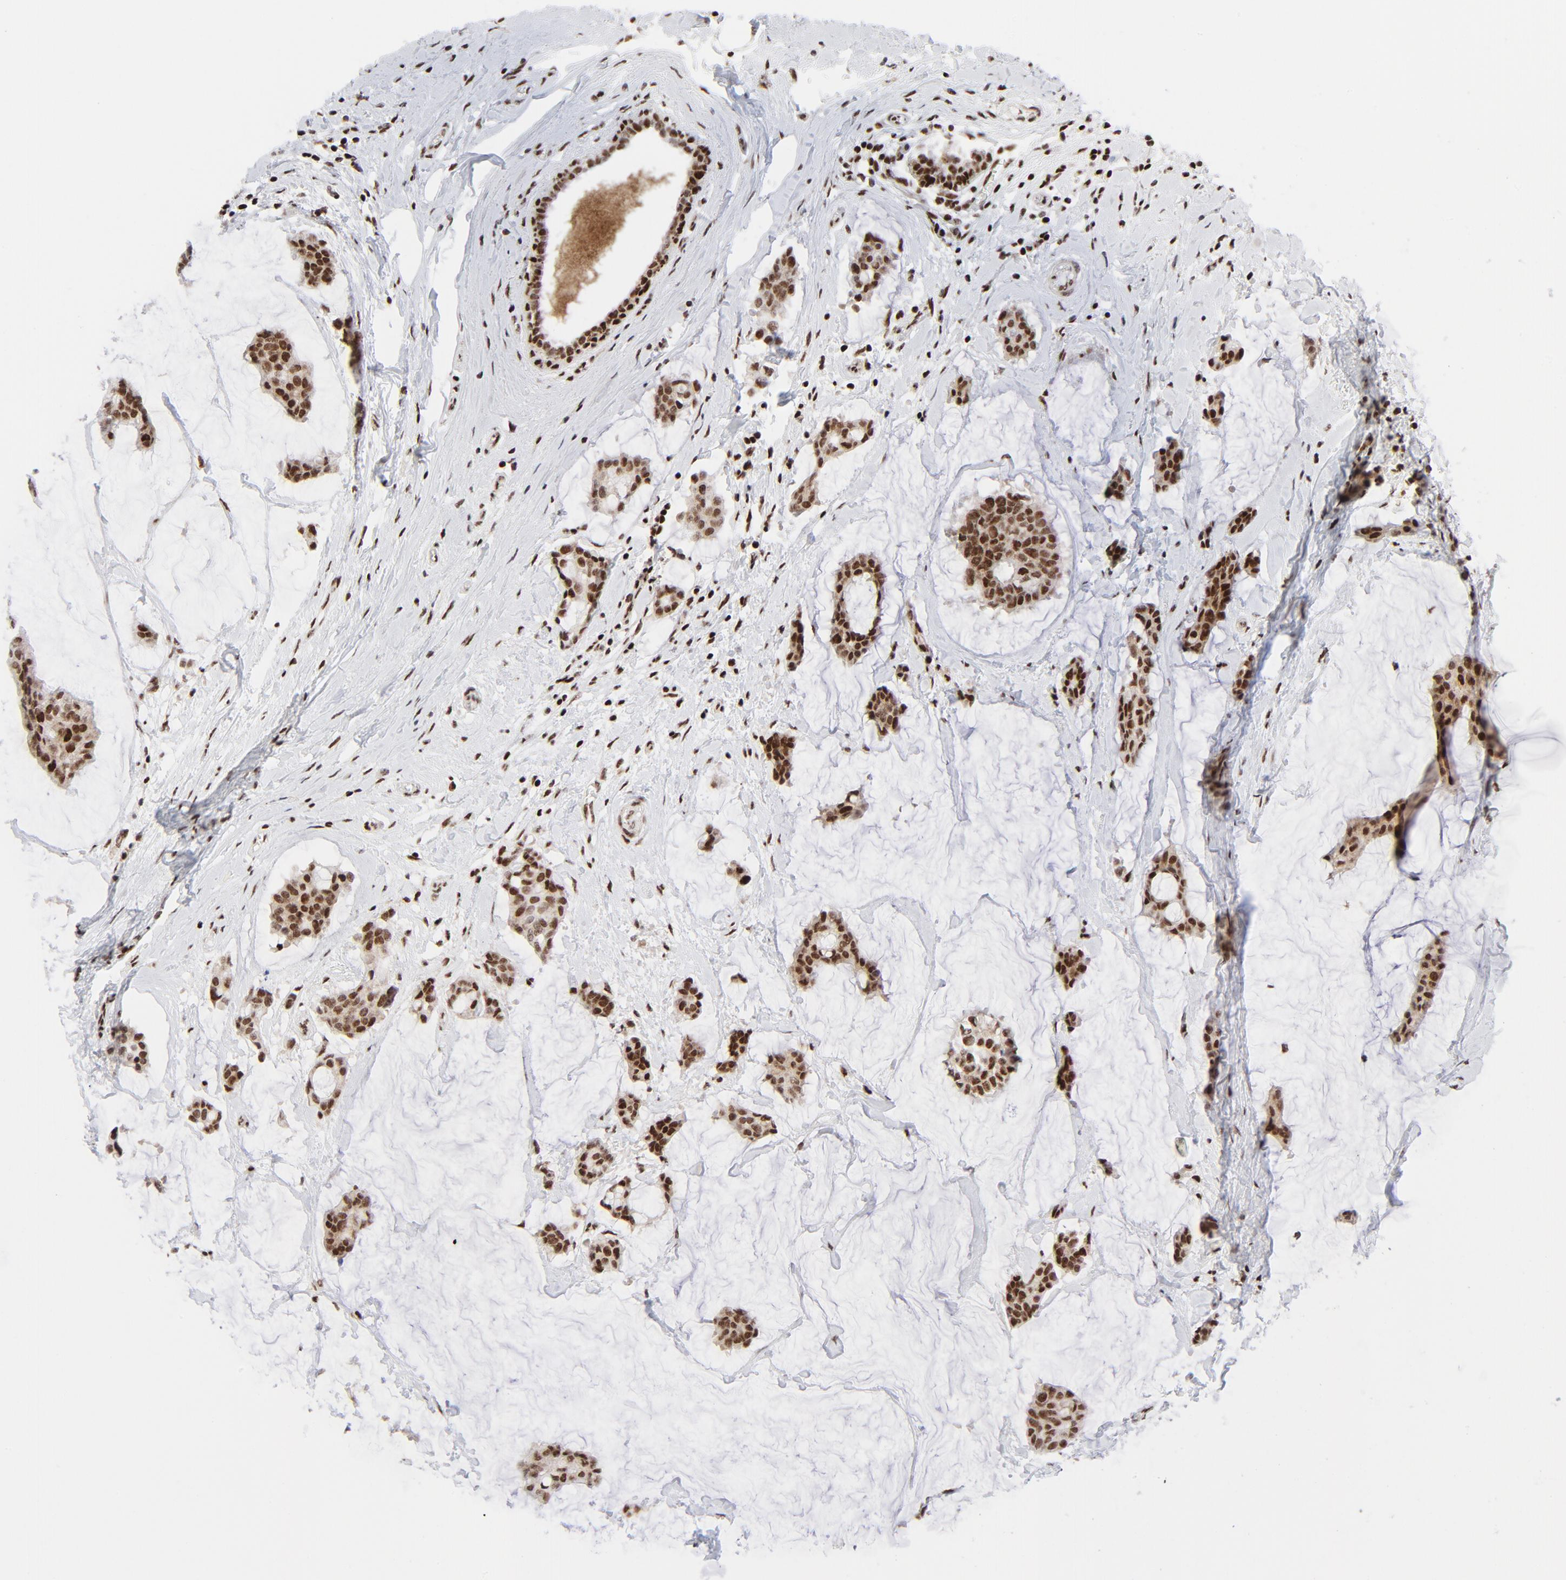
{"staining": {"intensity": "strong", "quantity": ">75%", "location": "nuclear"}, "tissue": "breast cancer", "cell_type": "Tumor cells", "image_type": "cancer", "snomed": [{"axis": "morphology", "description": "Duct carcinoma"}, {"axis": "topography", "description": "Breast"}], "caption": "Infiltrating ductal carcinoma (breast) stained with DAB (3,3'-diaminobenzidine) immunohistochemistry reveals high levels of strong nuclear positivity in about >75% of tumor cells.", "gene": "NFYB", "patient": {"sex": "female", "age": 93}}